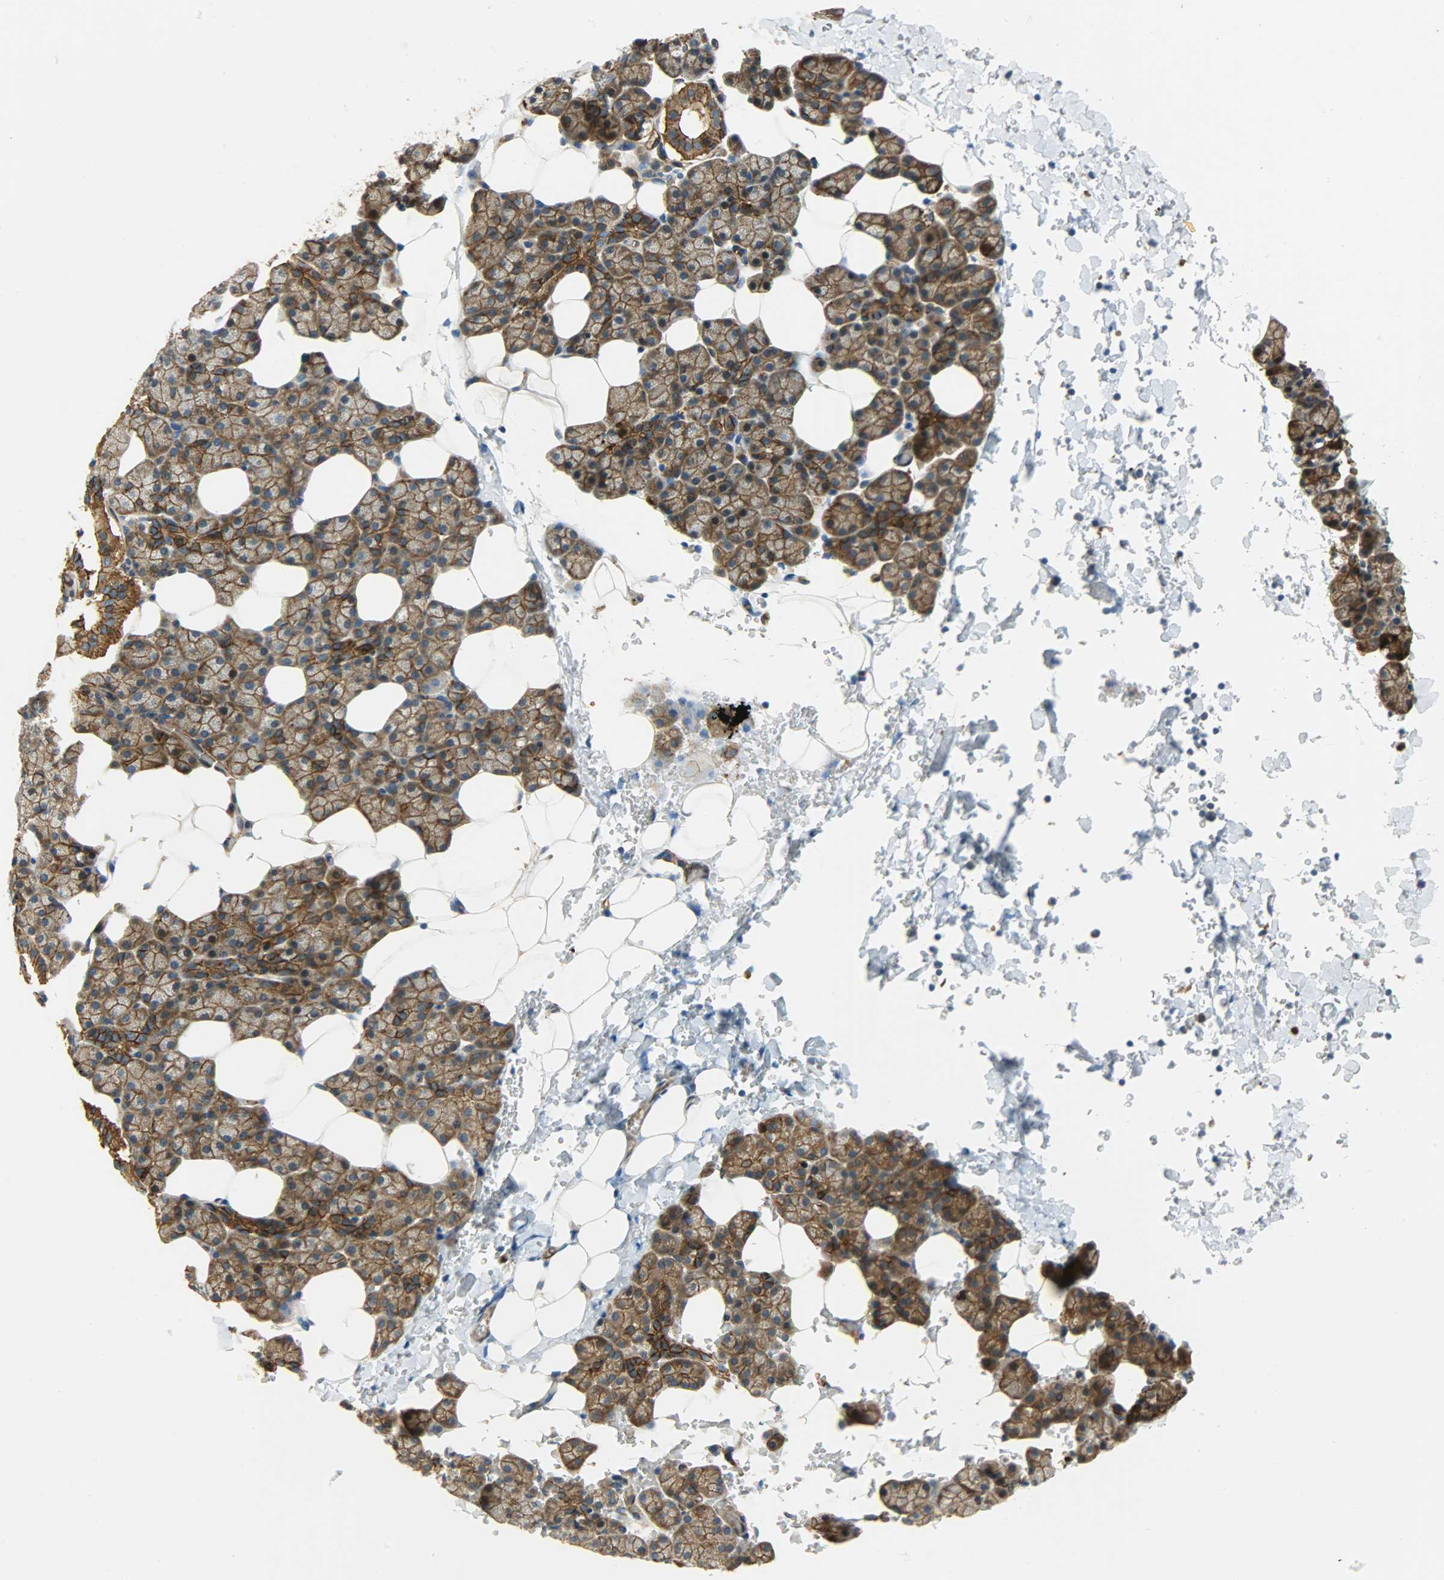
{"staining": {"intensity": "strong", "quantity": ">75%", "location": "cytoplasmic/membranous"}, "tissue": "salivary gland", "cell_type": "Glandular cells", "image_type": "normal", "snomed": [{"axis": "morphology", "description": "Normal tissue, NOS"}, {"axis": "topography", "description": "Lymph node"}, {"axis": "topography", "description": "Salivary gland"}], "caption": "Immunohistochemical staining of benign salivary gland shows strong cytoplasmic/membranous protein staining in approximately >75% of glandular cells. Nuclei are stained in blue.", "gene": "KIAA1217", "patient": {"sex": "male", "age": 8}}